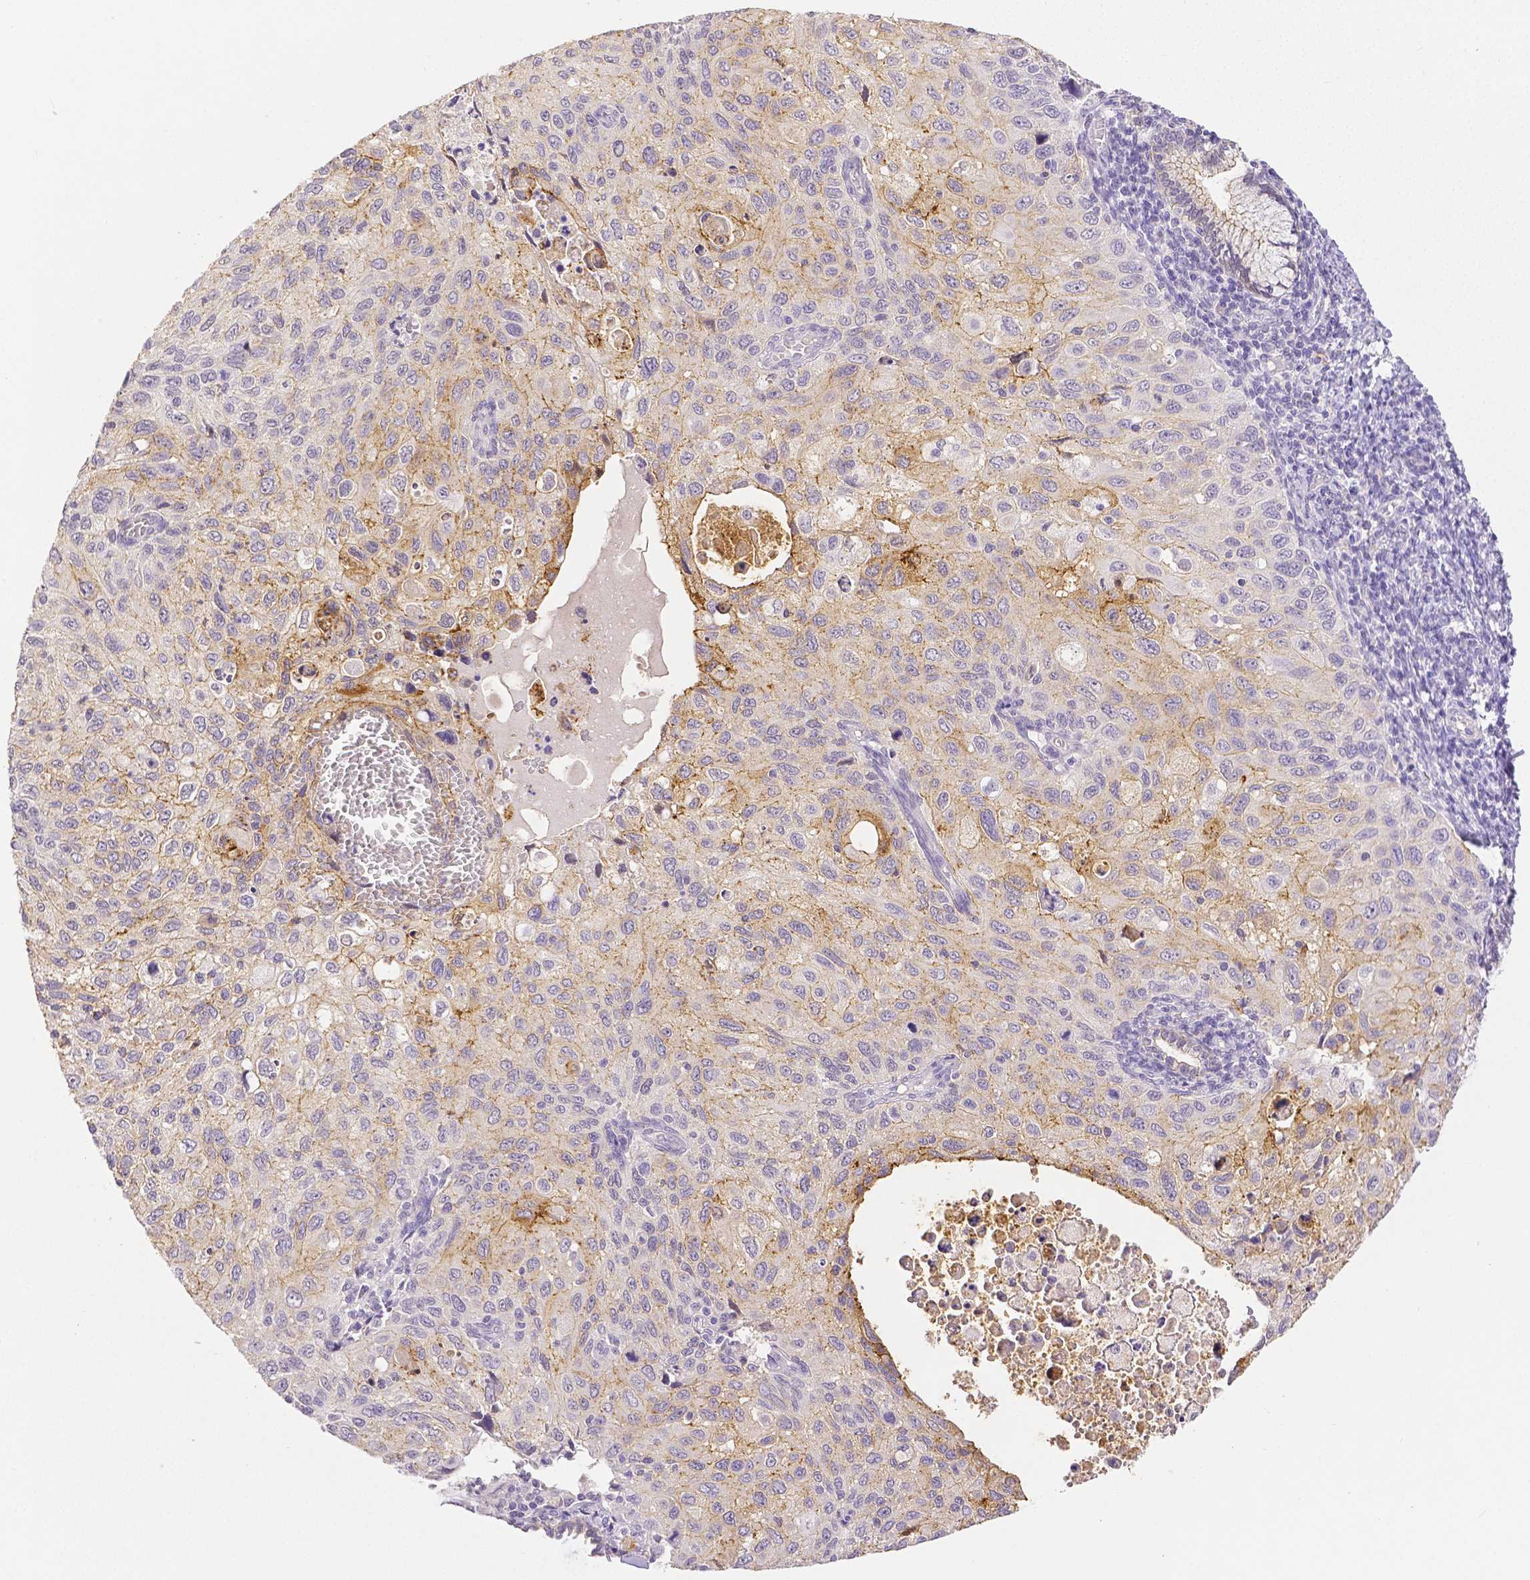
{"staining": {"intensity": "moderate", "quantity": "<25%", "location": "cytoplasmic/membranous"}, "tissue": "cervical cancer", "cell_type": "Tumor cells", "image_type": "cancer", "snomed": [{"axis": "morphology", "description": "Squamous cell carcinoma, NOS"}, {"axis": "topography", "description": "Cervix"}], "caption": "A high-resolution image shows IHC staining of cervical cancer, which demonstrates moderate cytoplasmic/membranous staining in about <25% of tumor cells.", "gene": "OCLN", "patient": {"sex": "female", "age": 70}}